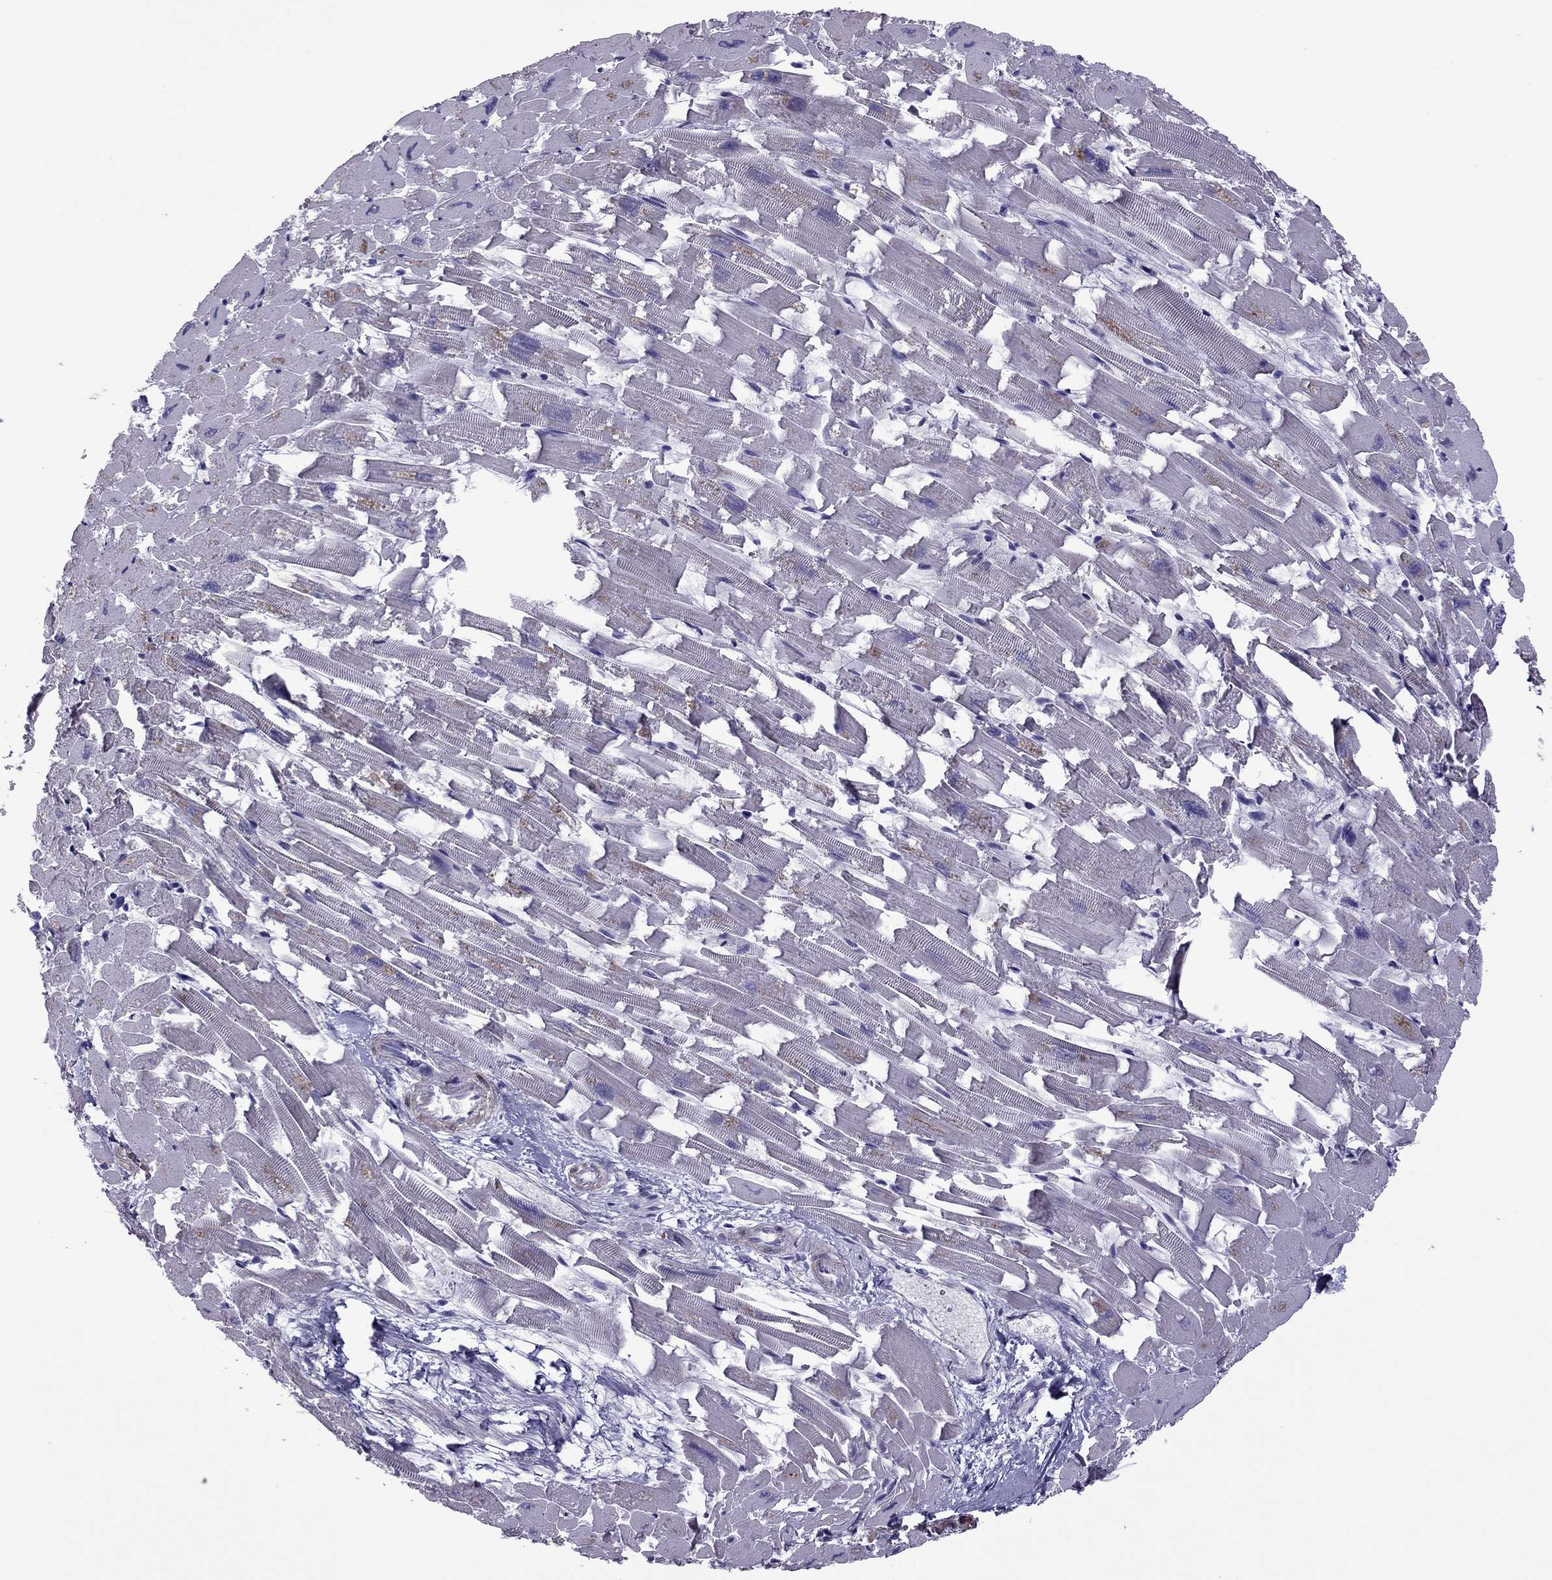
{"staining": {"intensity": "negative", "quantity": "none", "location": "none"}, "tissue": "heart muscle", "cell_type": "Cardiomyocytes", "image_type": "normal", "snomed": [{"axis": "morphology", "description": "Normal tissue, NOS"}, {"axis": "topography", "description": "Heart"}], "caption": "This histopathology image is of normal heart muscle stained with immunohistochemistry (IHC) to label a protein in brown with the nuclei are counter-stained blue. There is no positivity in cardiomyocytes. (DAB immunohistochemistry visualized using brightfield microscopy, high magnification).", "gene": "SLC16A8", "patient": {"sex": "female", "age": 64}}